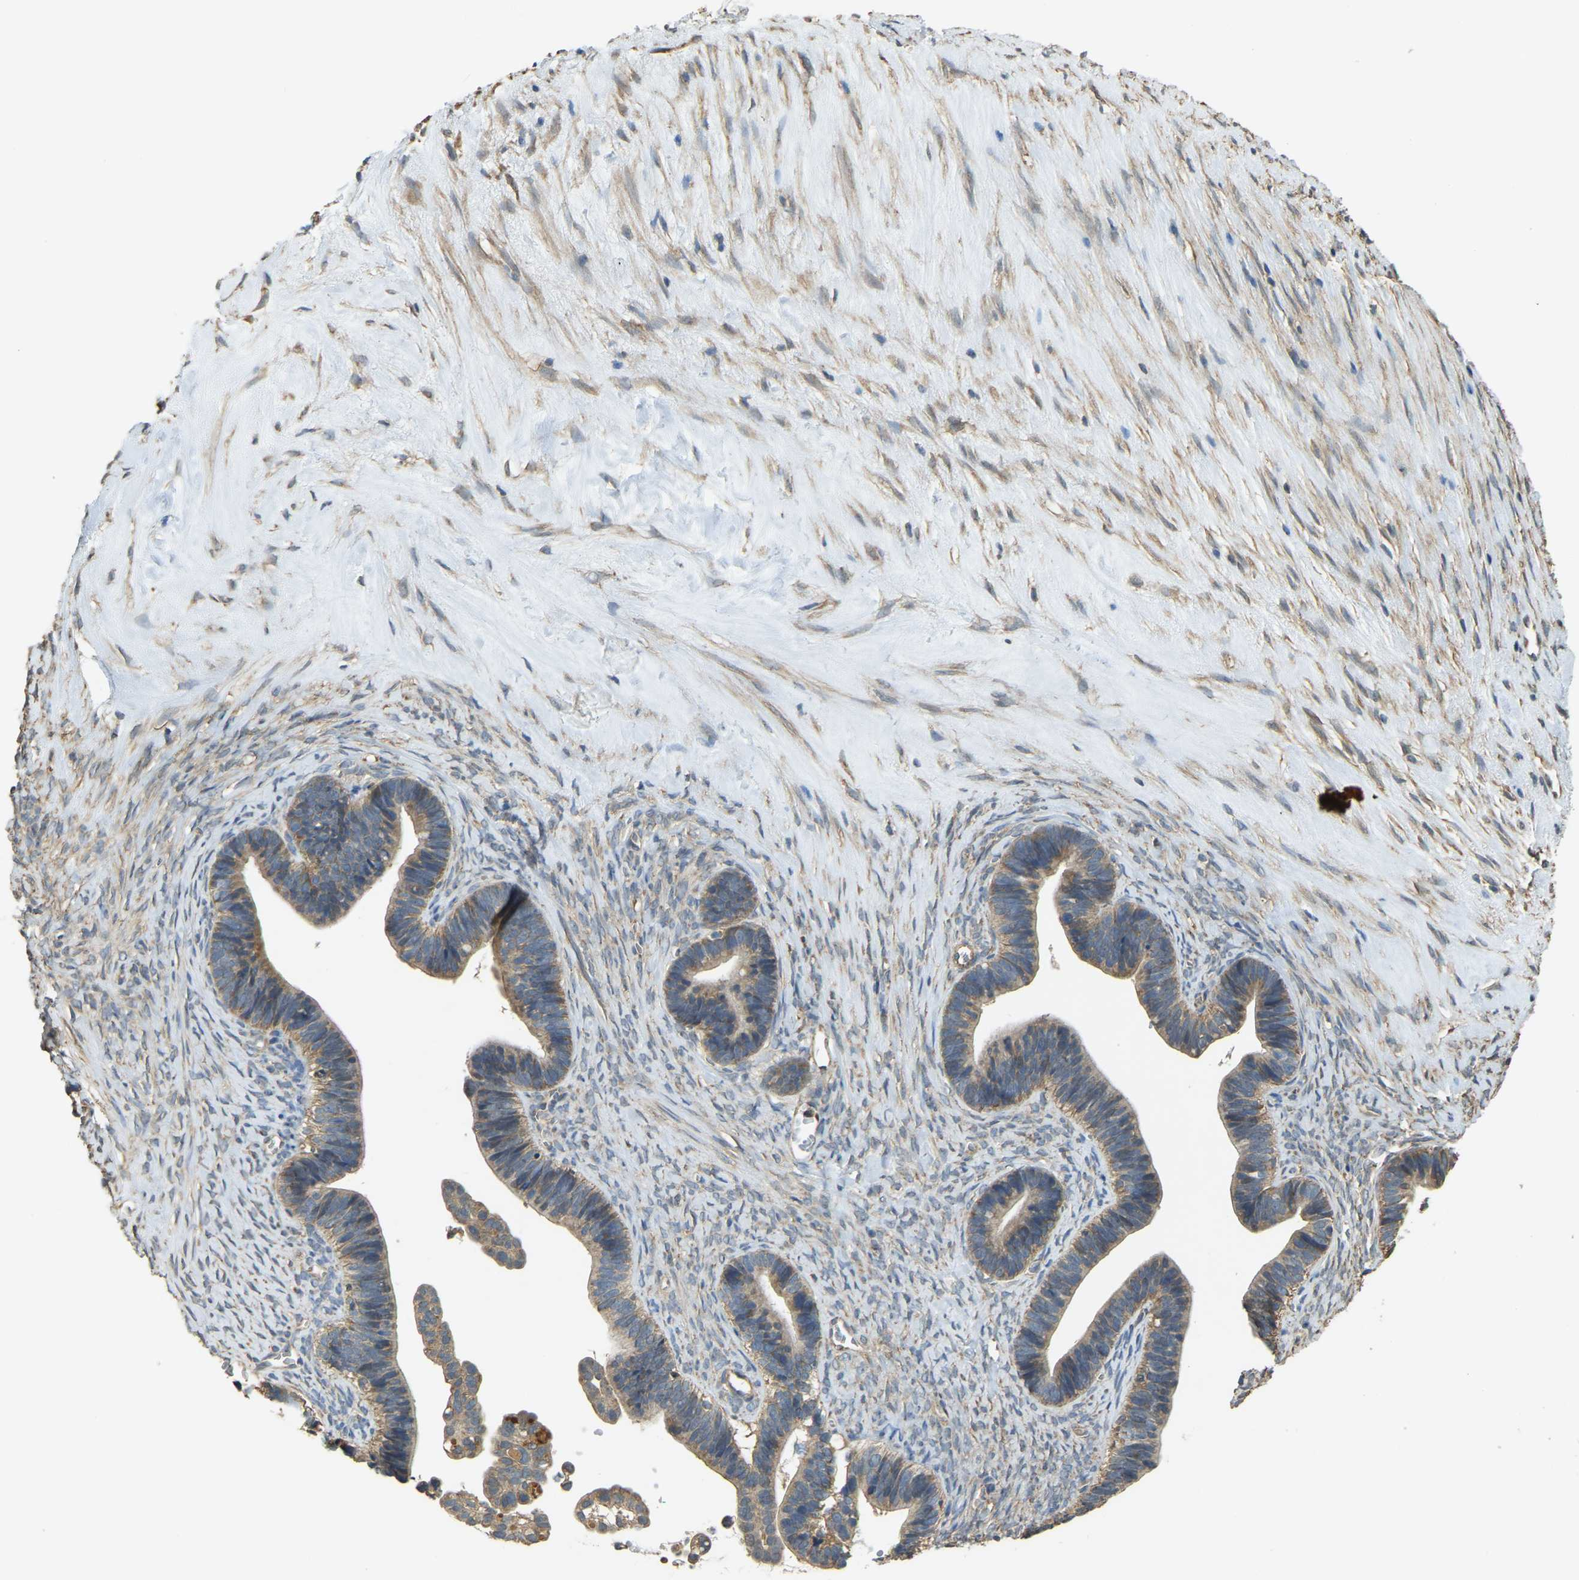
{"staining": {"intensity": "moderate", "quantity": ">75%", "location": "cytoplasmic/membranous"}, "tissue": "ovarian cancer", "cell_type": "Tumor cells", "image_type": "cancer", "snomed": [{"axis": "morphology", "description": "Cystadenocarcinoma, serous, NOS"}, {"axis": "topography", "description": "Ovary"}], "caption": "Immunohistochemistry of human serous cystadenocarcinoma (ovarian) reveals medium levels of moderate cytoplasmic/membranous expression in about >75% of tumor cells. Using DAB (brown) and hematoxylin (blue) stains, captured at high magnification using brightfield microscopy.", "gene": "GNG2", "patient": {"sex": "female", "age": 56}}